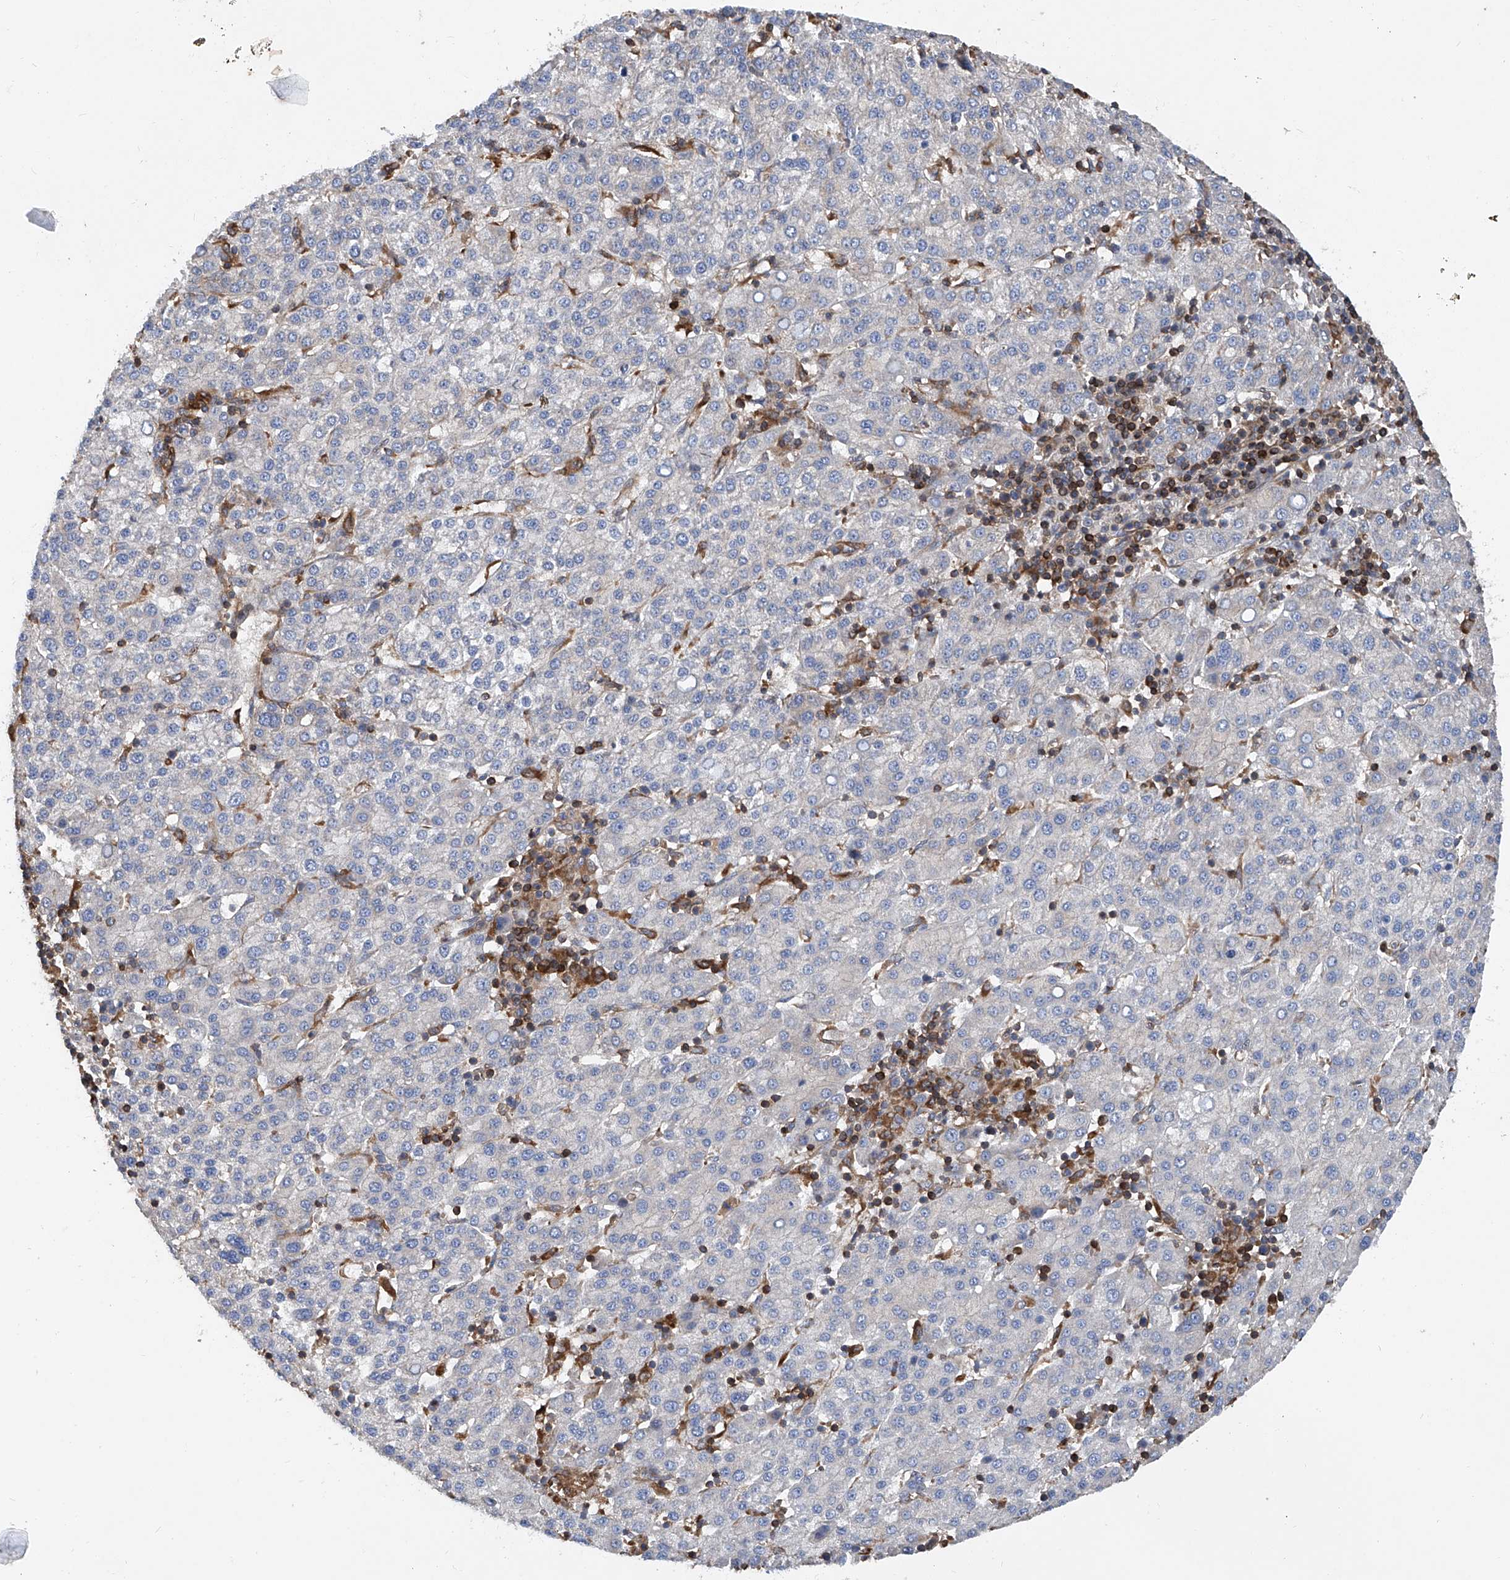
{"staining": {"intensity": "negative", "quantity": "none", "location": "none"}, "tissue": "liver cancer", "cell_type": "Tumor cells", "image_type": "cancer", "snomed": [{"axis": "morphology", "description": "Carcinoma, Hepatocellular, NOS"}, {"axis": "topography", "description": "Liver"}], "caption": "Liver cancer (hepatocellular carcinoma) was stained to show a protein in brown. There is no significant staining in tumor cells.", "gene": "TRIM38", "patient": {"sex": "female", "age": 58}}